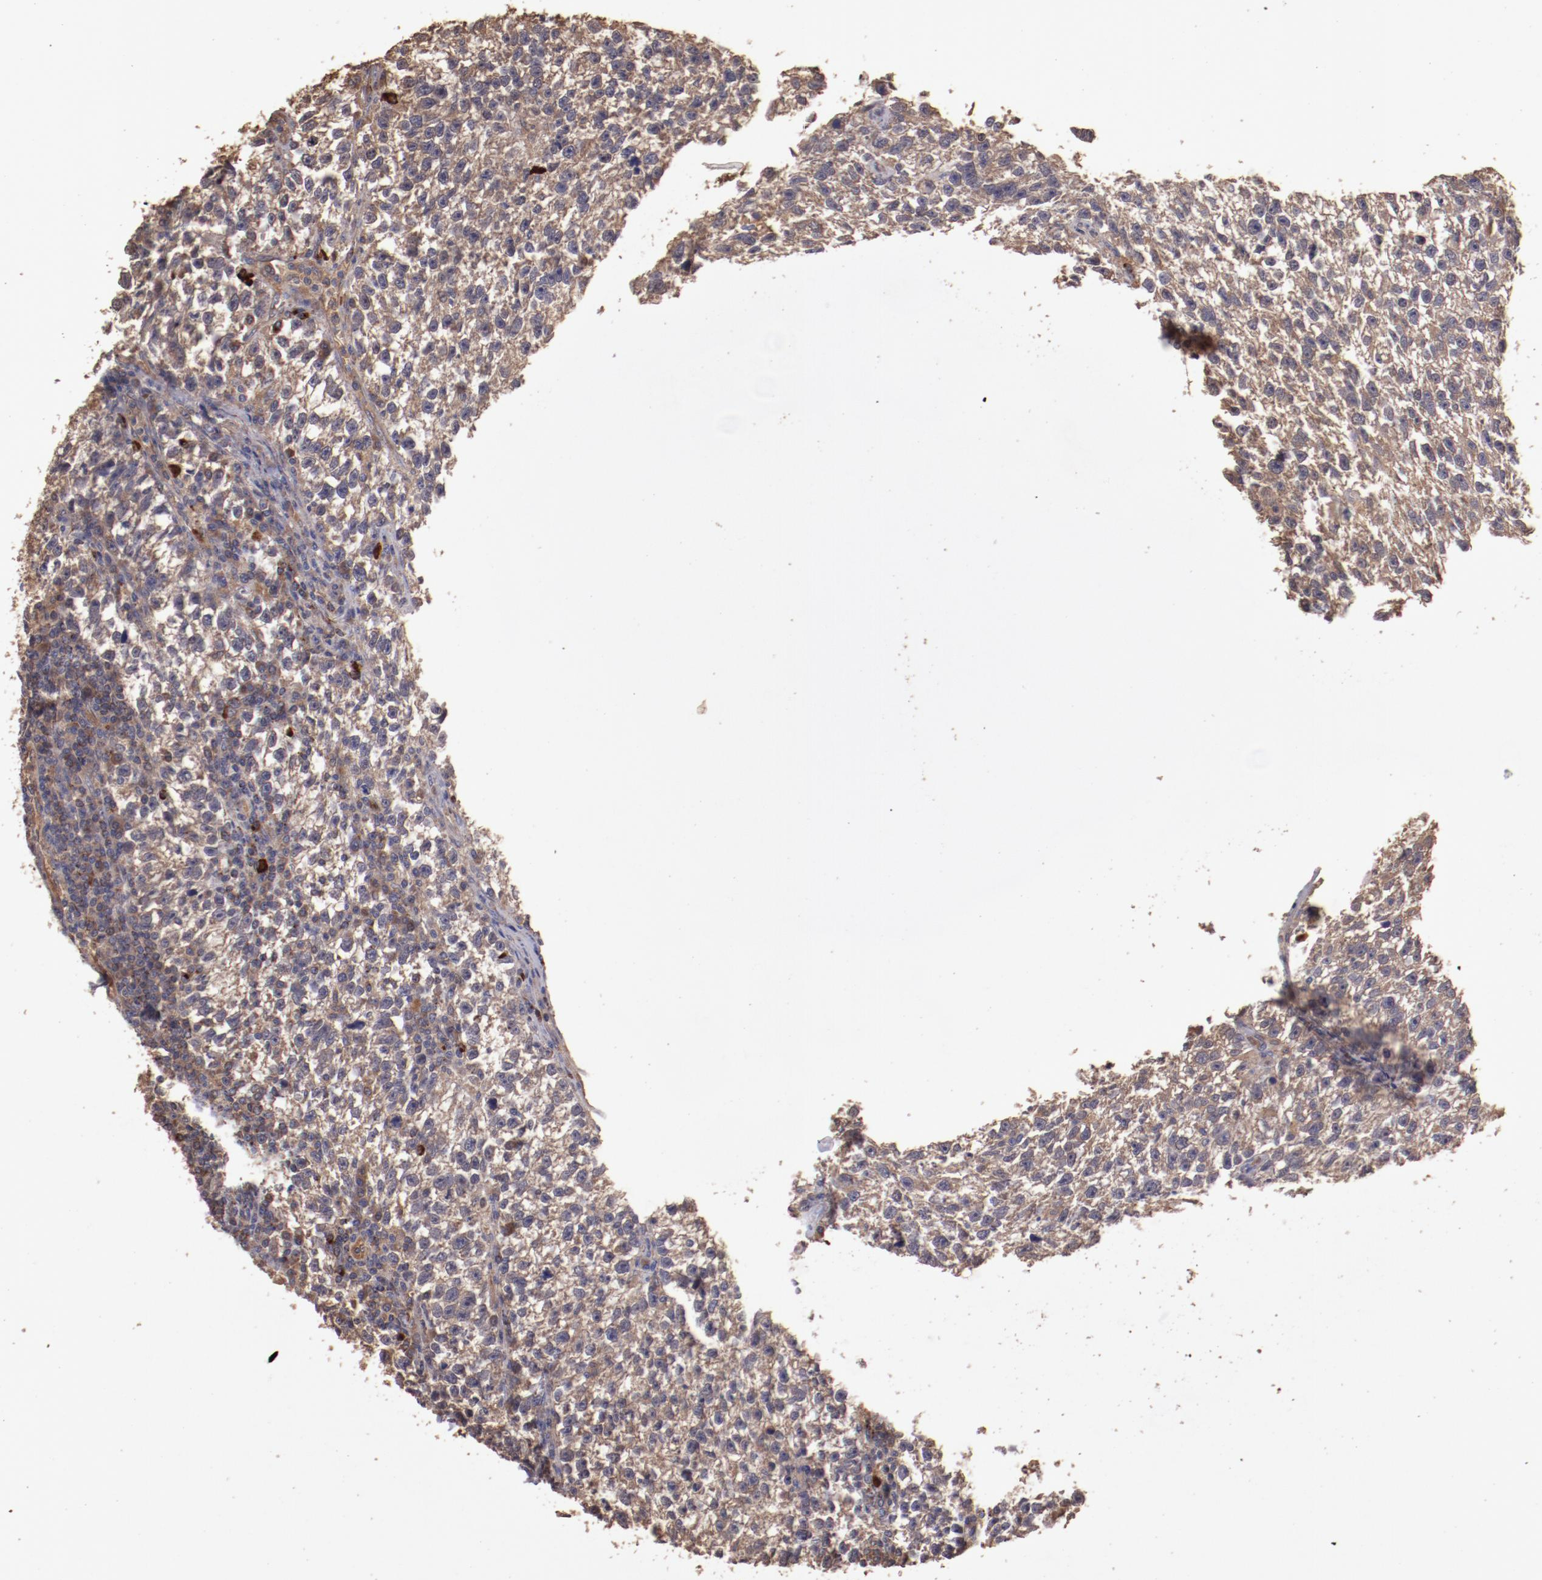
{"staining": {"intensity": "moderate", "quantity": ">75%", "location": "cytoplasmic/membranous"}, "tissue": "testis cancer", "cell_type": "Tumor cells", "image_type": "cancer", "snomed": [{"axis": "morphology", "description": "Seminoma, NOS"}, {"axis": "topography", "description": "Testis"}], "caption": "IHC micrograph of human testis seminoma stained for a protein (brown), which shows medium levels of moderate cytoplasmic/membranous staining in approximately >75% of tumor cells.", "gene": "SRRD", "patient": {"sex": "male", "age": 38}}